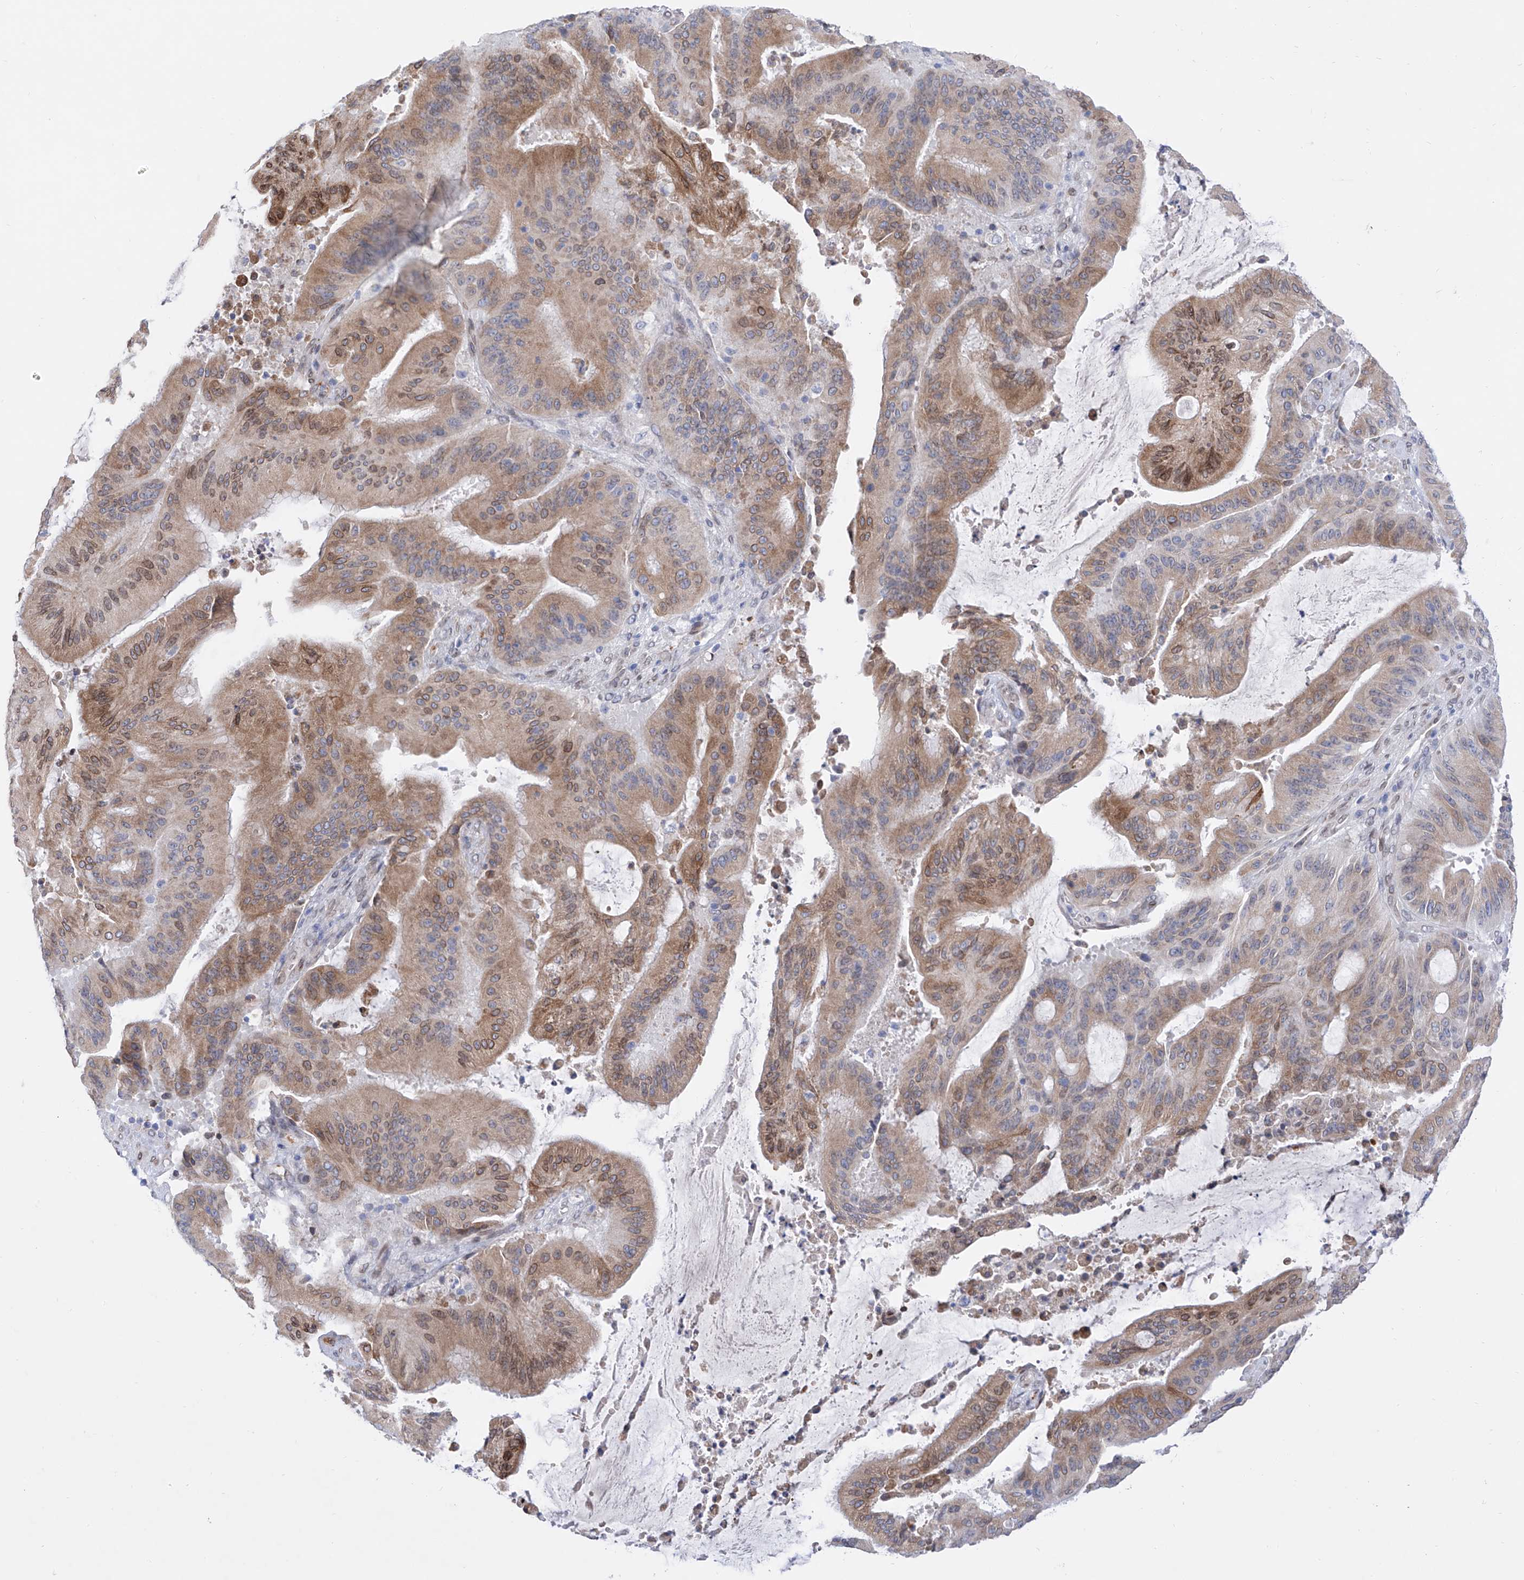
{"staining": {"intensity": "moderate", "quantity": ">75%", "location": "cytoplasmic/membranous,nuclear"}, "tissue": "liver cancer", "cell_type": "Tumor cells", "image_type": "cancer", "snomed": [{"axis": "morphology", "description": "Normal tissue, NOS"}, {"axis": "morphology", "description": "Cholangiocarcinoma"}, {"axis": "topography", "description": "Liver"}, {"axis": "topography", "description": "Peripheral nerve tissue"}], "caption": "IHC of human cholangiocarcinoma (liver) demonstrates medium levels of moderate cytoplasmic/membranous and nuclear positivity in approximately >75% of tumor cells.", "gene": "LCLAT1", "patient": {"sex": "female", "age": 73}}